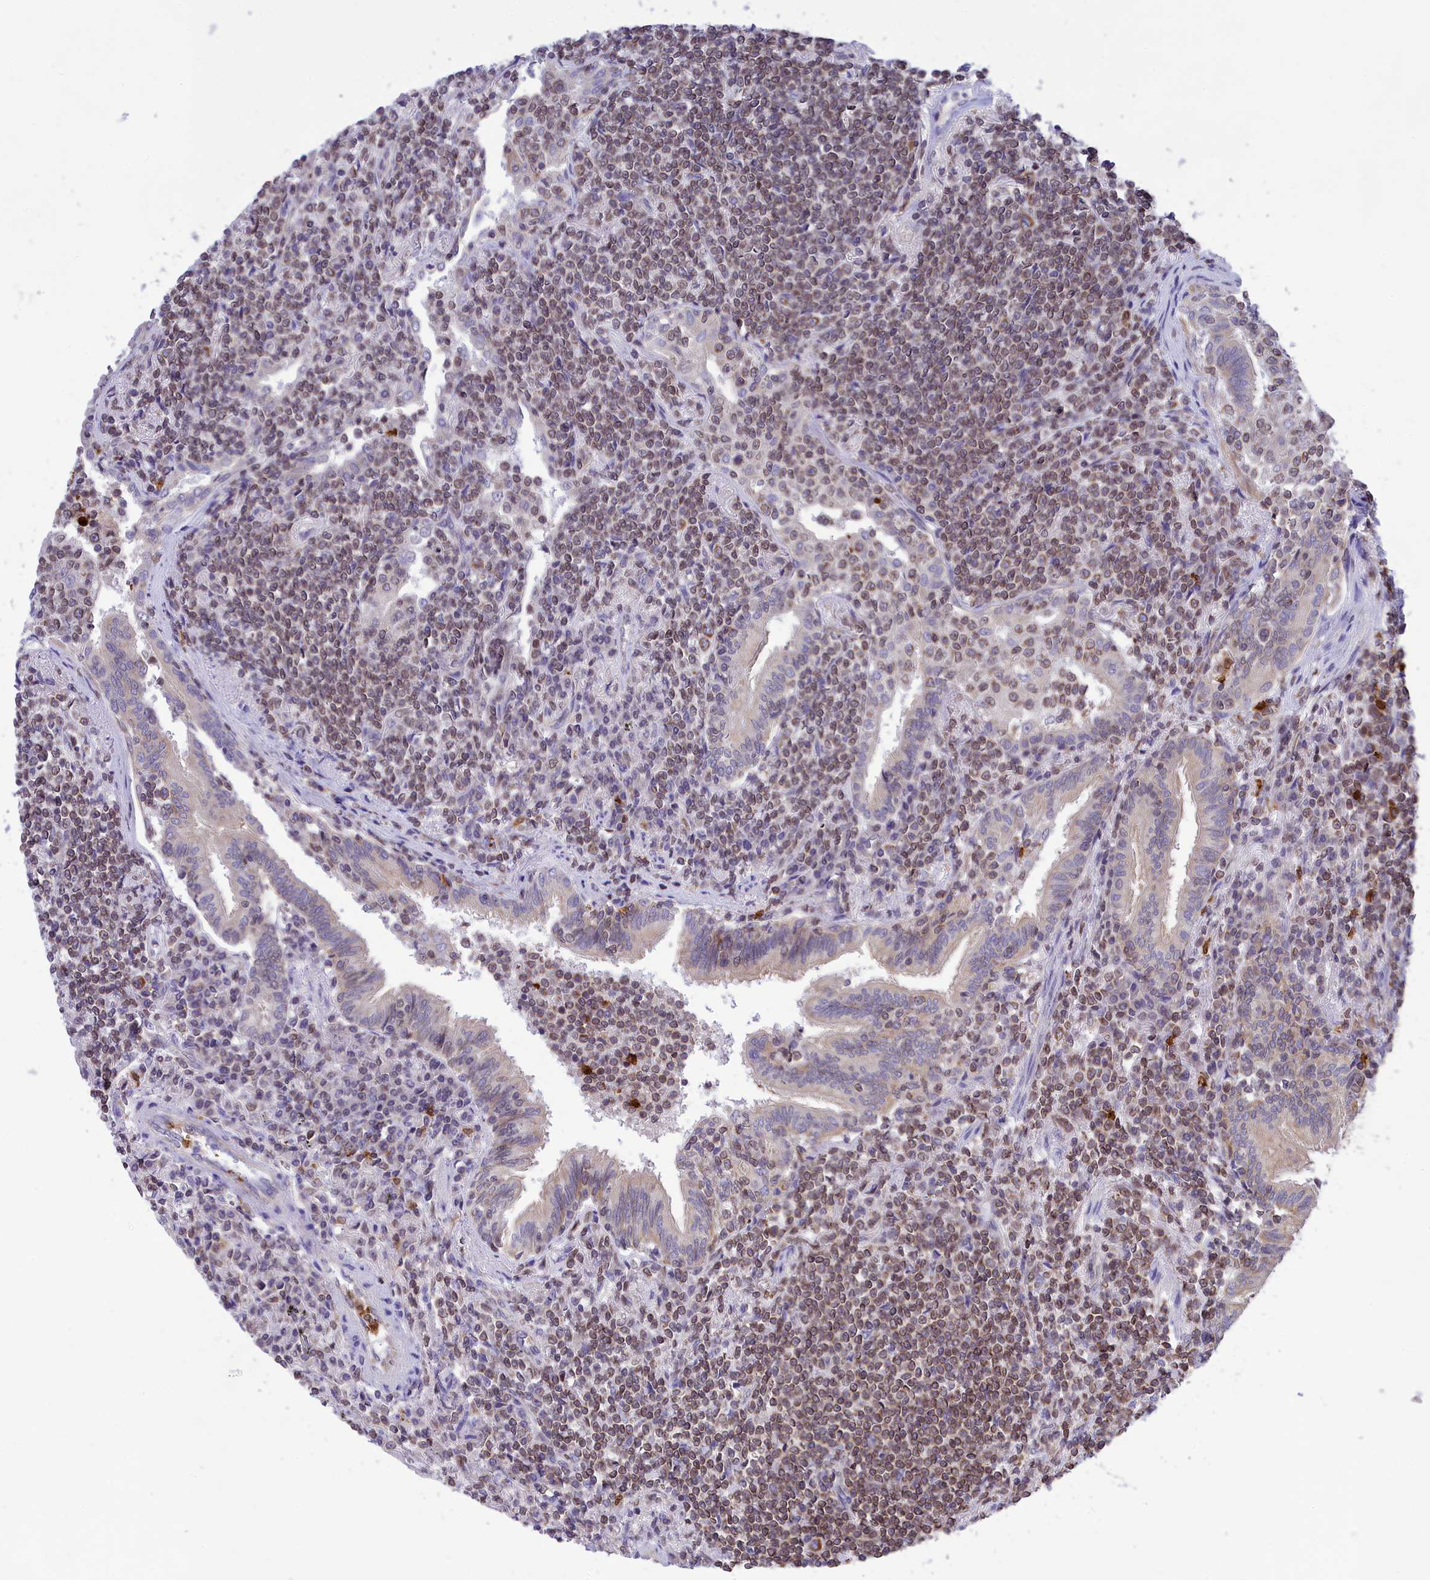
{"staining": {"intensity": "moderate", "quantity": ">75%", "location": "cytoplasmic/membranous"}, "tissue": "lymphoma", "cell_type": "Tumor cells", "image_type": "cancer", "snomed": [{"axis": "morphology", "description": "Malignant lymphoma, non-Hodgkin's type, Low grade"}, {"axis": "topography", "description": "Lung"}], "caption": "Moderate cytoplasmic/membranous protein positivity is present in about >75% of tumor cells in lymphoma. The protein is stained brown, and the nuclei are stained in blue (DAB IHC with brightfield microscopy, high magnification).", "gene": "PKHD1L1", "patient": {"sex": "female", "age": 71}}